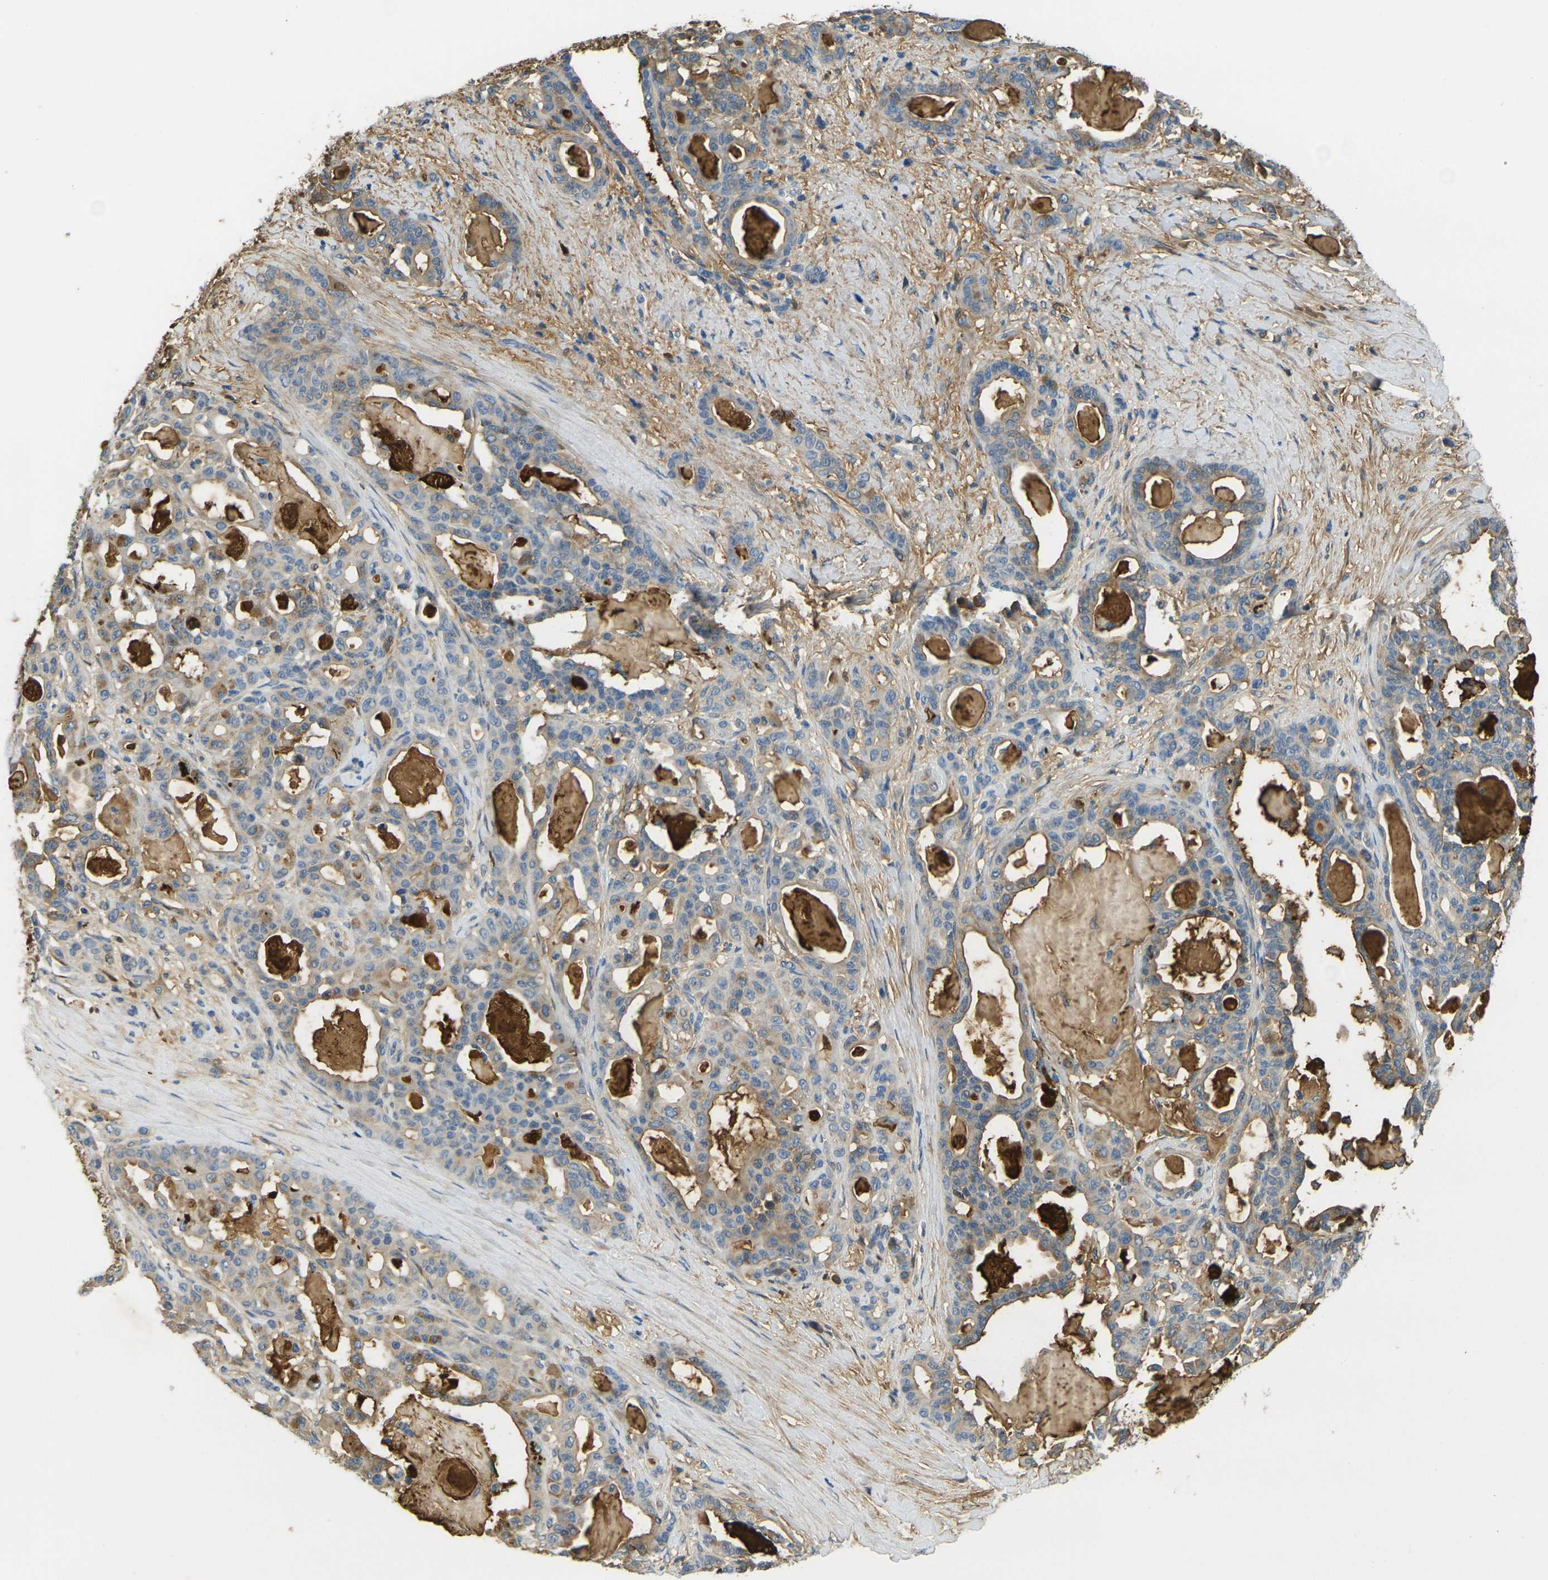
{"staining": {"intensity": "moderate", "quantity": "25%-75%", "location": "cytoplasmic/membranous"}, "tissue": "pancreatic cancer", "cell_type": "Tumor cells", "image_type": "cancer", "snomed": [{"axis": "morphology", "description": "Adenocarcinoma, NOS"}, {"axis": "topography", "description": "Pancreas"}], "caption": "Moderate cytoplasmic/membranous expression for a protein is identified in about 25%-75% of tumor cells of pancreatic cancer (adenocarcinoma) using immunohistochemistry (IHC).", "gene": "PLCD1", "patient": {"sex": "male", "age": 63}}